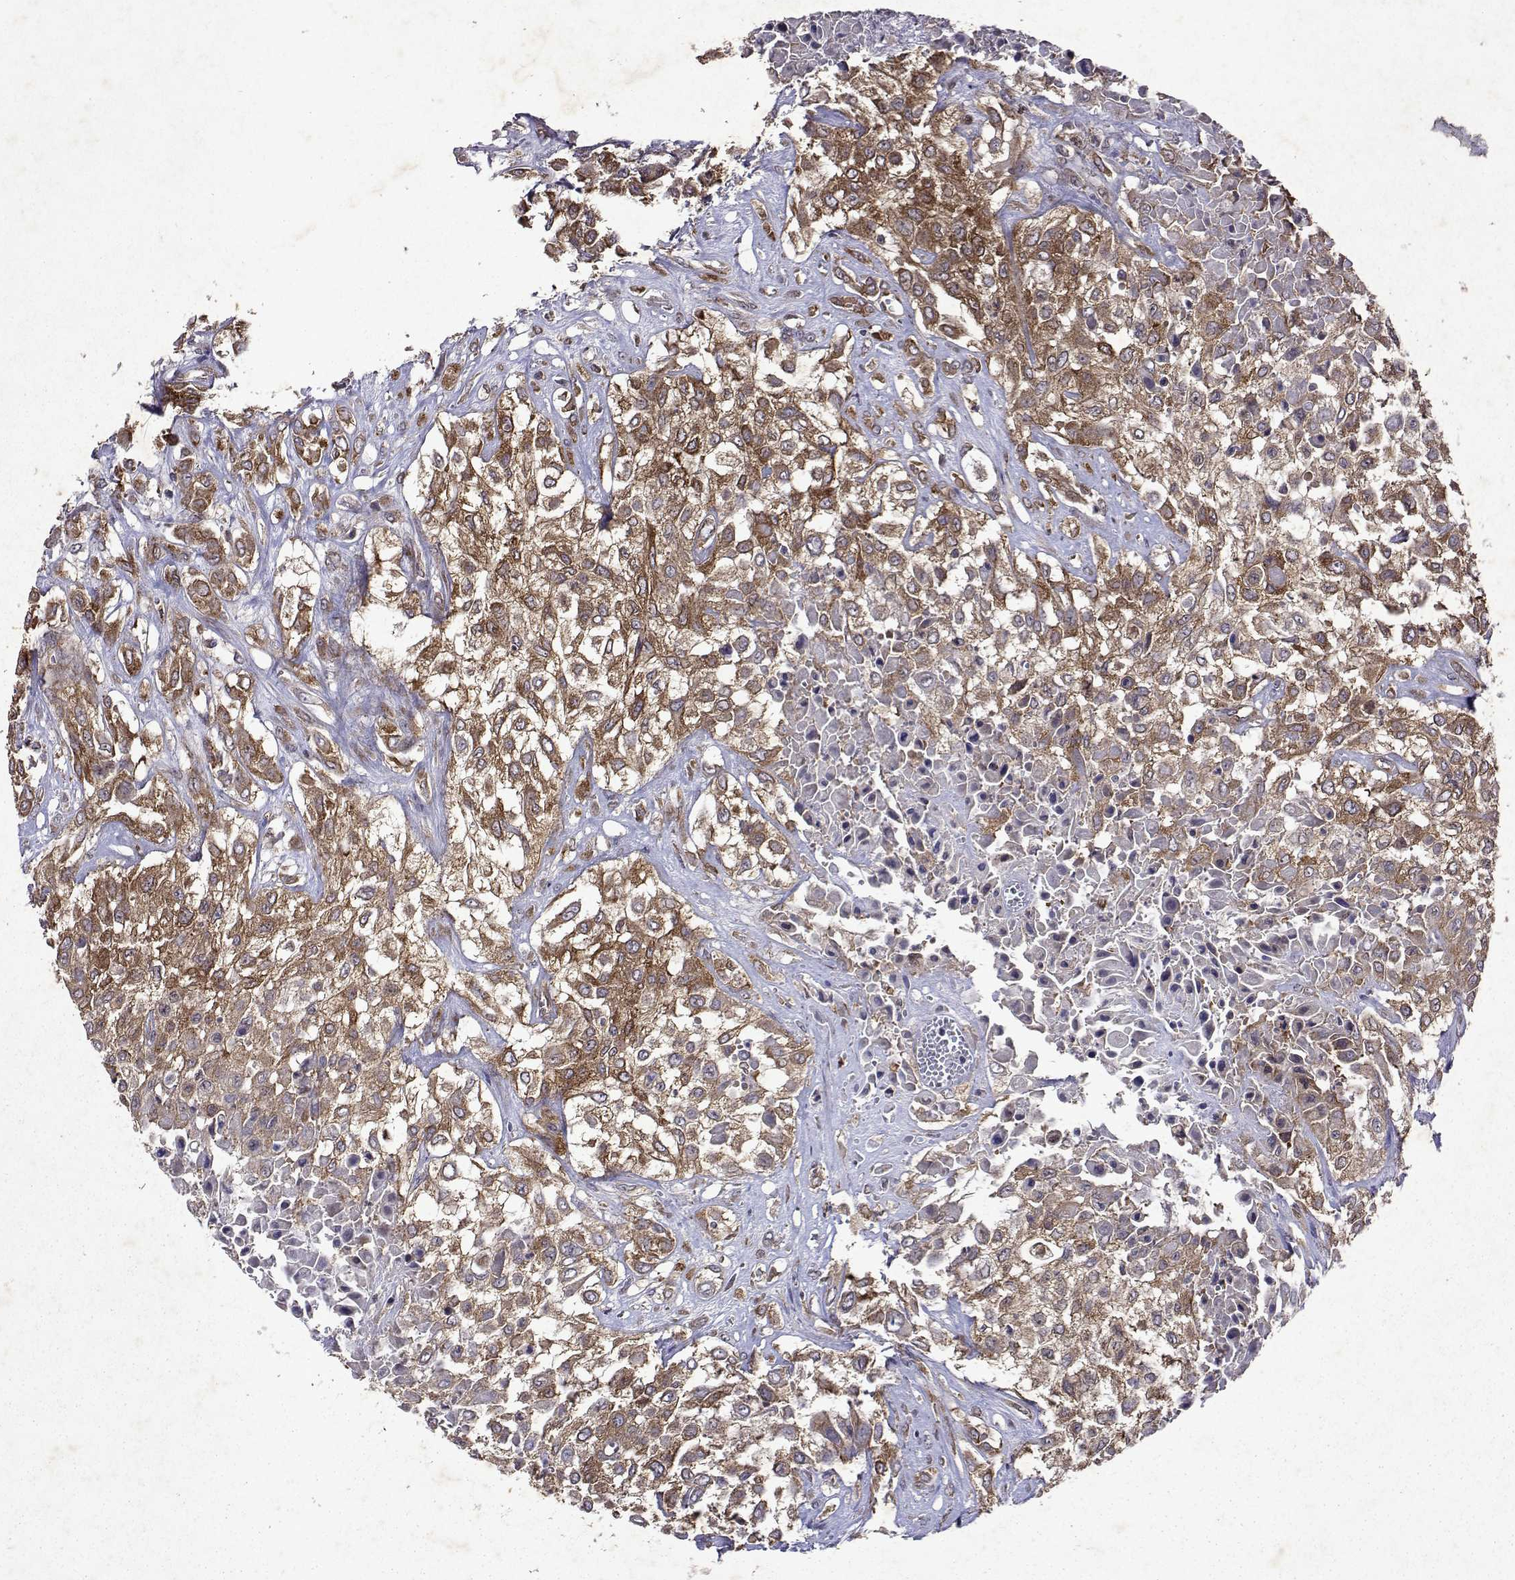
{"staining": {"intensity": "strong", "quantity": "25%-75%", "location": "cytoplasmic/membranous"}, "tissue": "urothelial cancer", "cell_type": "Tumor cells", "image_type": "cancer", "snomed": [{"axis": "morphology", "description": "Urothelial carcinoma, High grade"}, {"axis": "topography", "description": "Urinary bladder"}], "caption": "Tumor cells reveal strong cytoplasmic/membranous positivity in about 25%-75% of cells in urothelial cancer.", "gene": "TARBP2", "patient": {"sex": "male", "age": 57}}